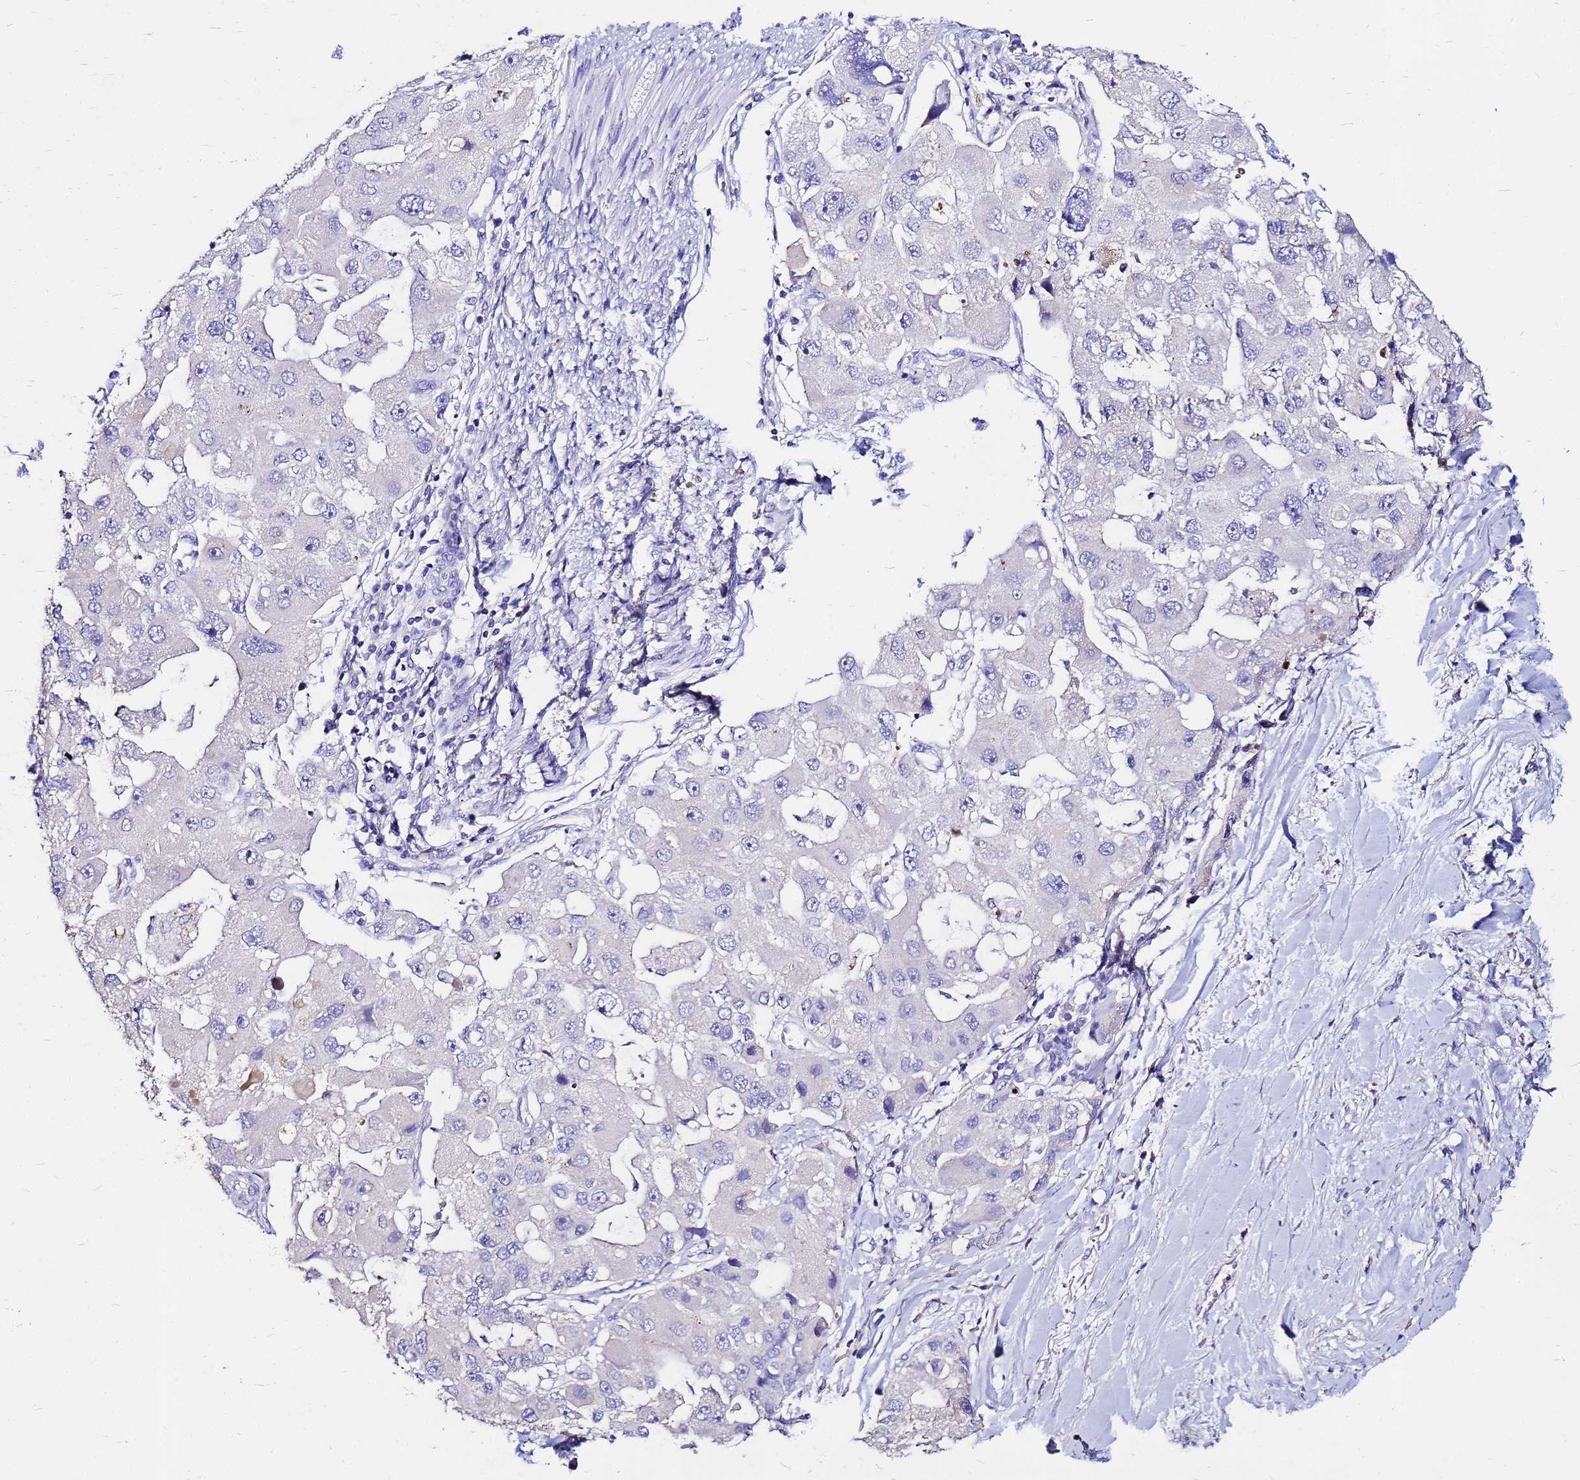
{"staining": {"intensity": "negative", "quantity": "none", "location": "none"}, "tissue": "lung cancer", "cell_type": "Tumor cells", "image_type": "cancer", "snomed": [{"axis": "morphology", "description": "Adenocarcinoma, NOS"}, {"axis": "topography", "description": "Lung"}], "caption": "An image of lung adenocarcinoma stained for a protein displays no brown staining in tumor cells.", "gene": "FAM183A", "patient": {"sex": "female", "age": 54}}